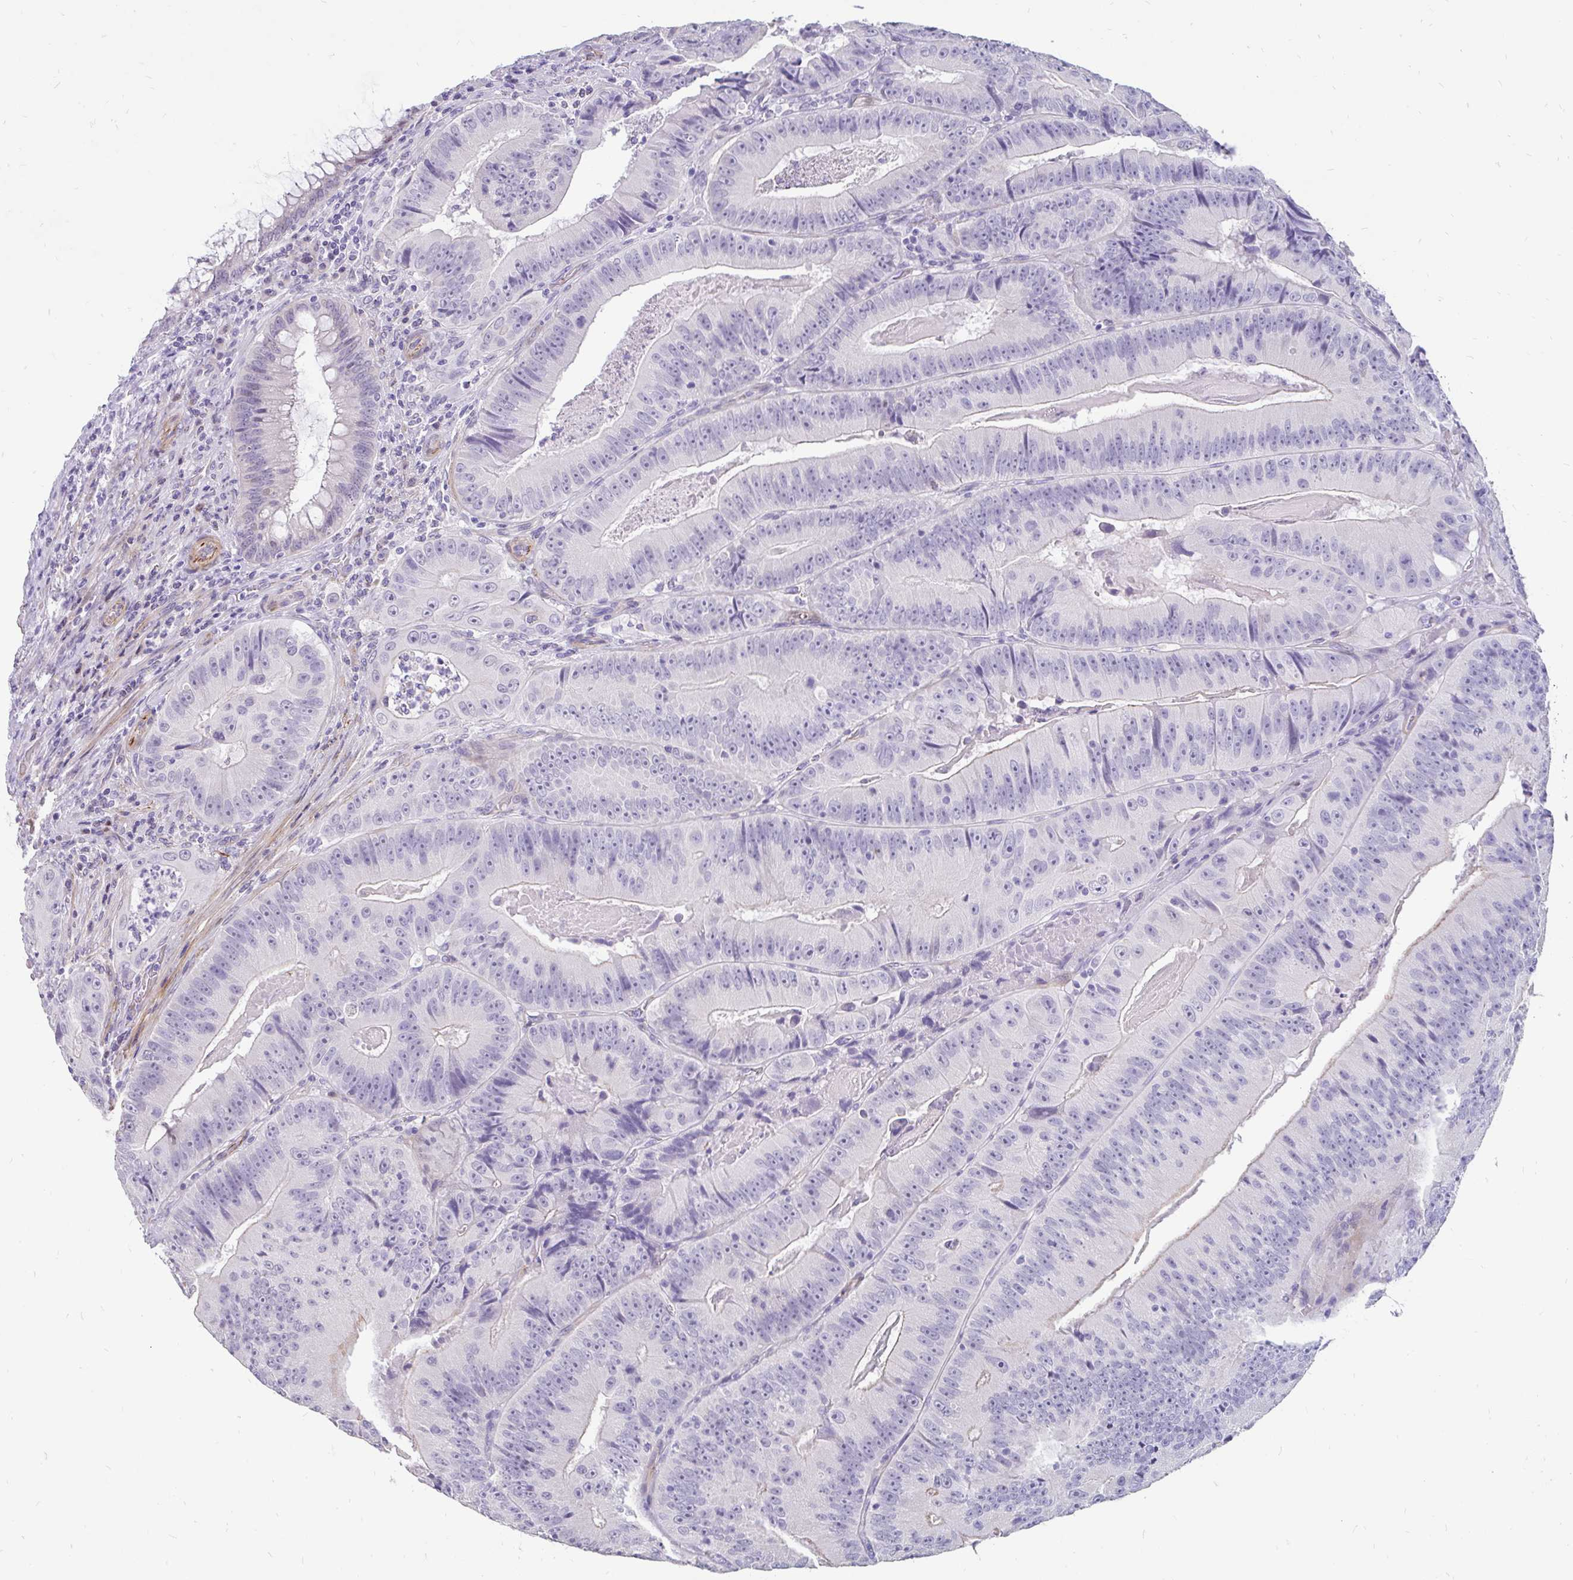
{"staining": {"intensity": "weak", "quantity": "<25%", "location": "cytoplasmic/membranous"}, "tissue": "colorectal cancer", "cell_type": "Tumor cells", "image_type": "cancer", "snomed": [{"axis": "morphology", "description": "Adenocarcinoma, NOS"}, {"axis": "topography", "description": "Colon"}], "caption": "A photomicrograph of colorectal cancer (adenocarcinoma) stained for a protein shows no brown staining in tumor cells. (DAB (3,3'-diaminobenzidine) IHC visualized using brightfield microscopy, high magnification).", "gene": "EML5", "patient": {"sex": "female", "age": 86}}